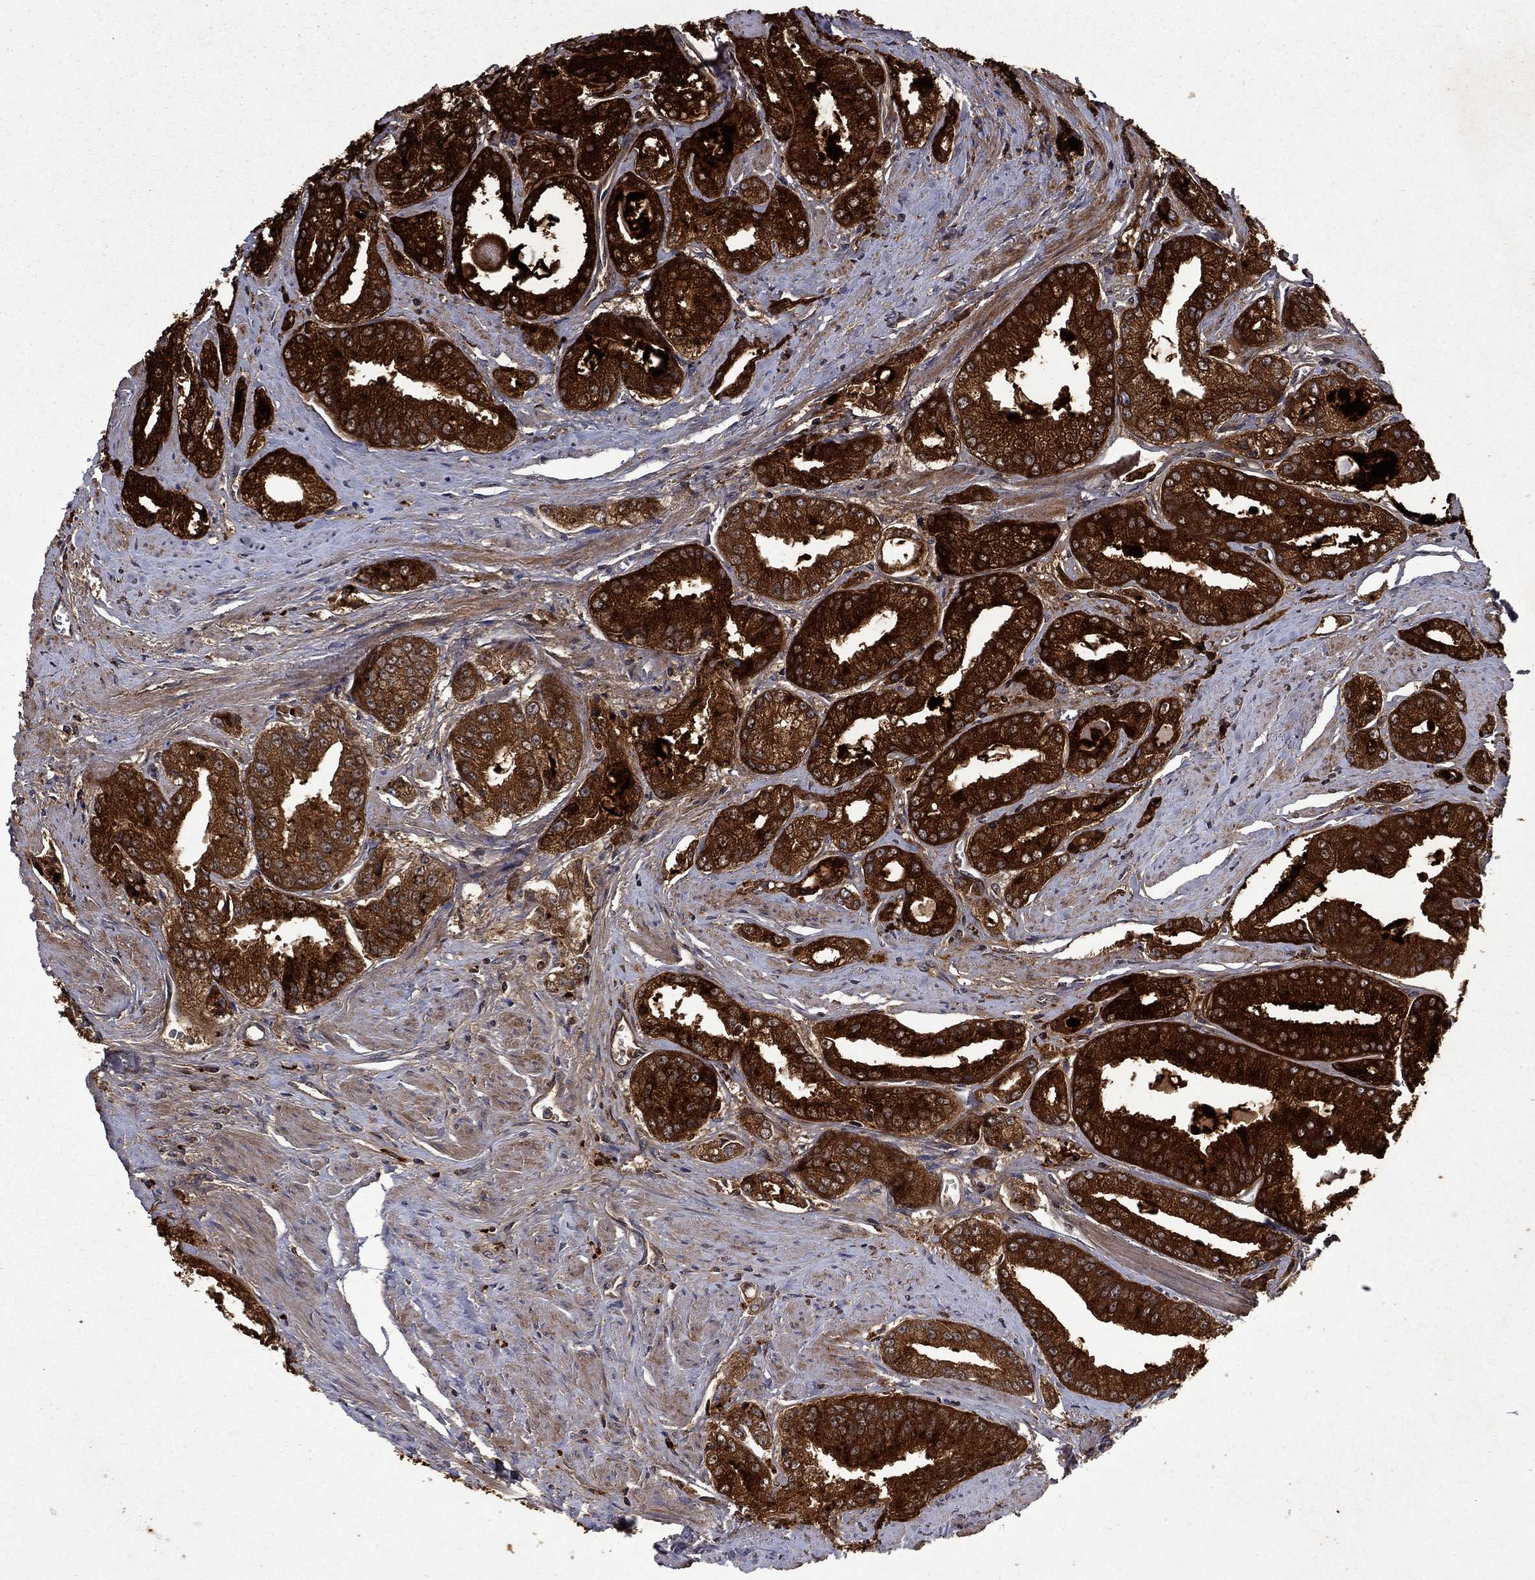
{"staining": {"intensity": "strong", "quantity": ">75%", "location": "cytoplasmic/membranous"}, "tissue": "prostate cancer", "cell_type": "Tumor cells", "image_type": "cancer", "snomed": [{"axis": "morphology", "description": "Adenocarcinoma, NOS"}, {"axis": "morphology", "description": "Adenocarcinoma, High grade"}, {"axis": "topography", "description": "Prostate"}], "caption": "Strong cytoplasmic/membranous protein positivity is appreciated in about >75% of tumor cells in prostate adenocarcinoma.", "gene": "TTC38", "patient": {"sex": "male", "age": 70}}